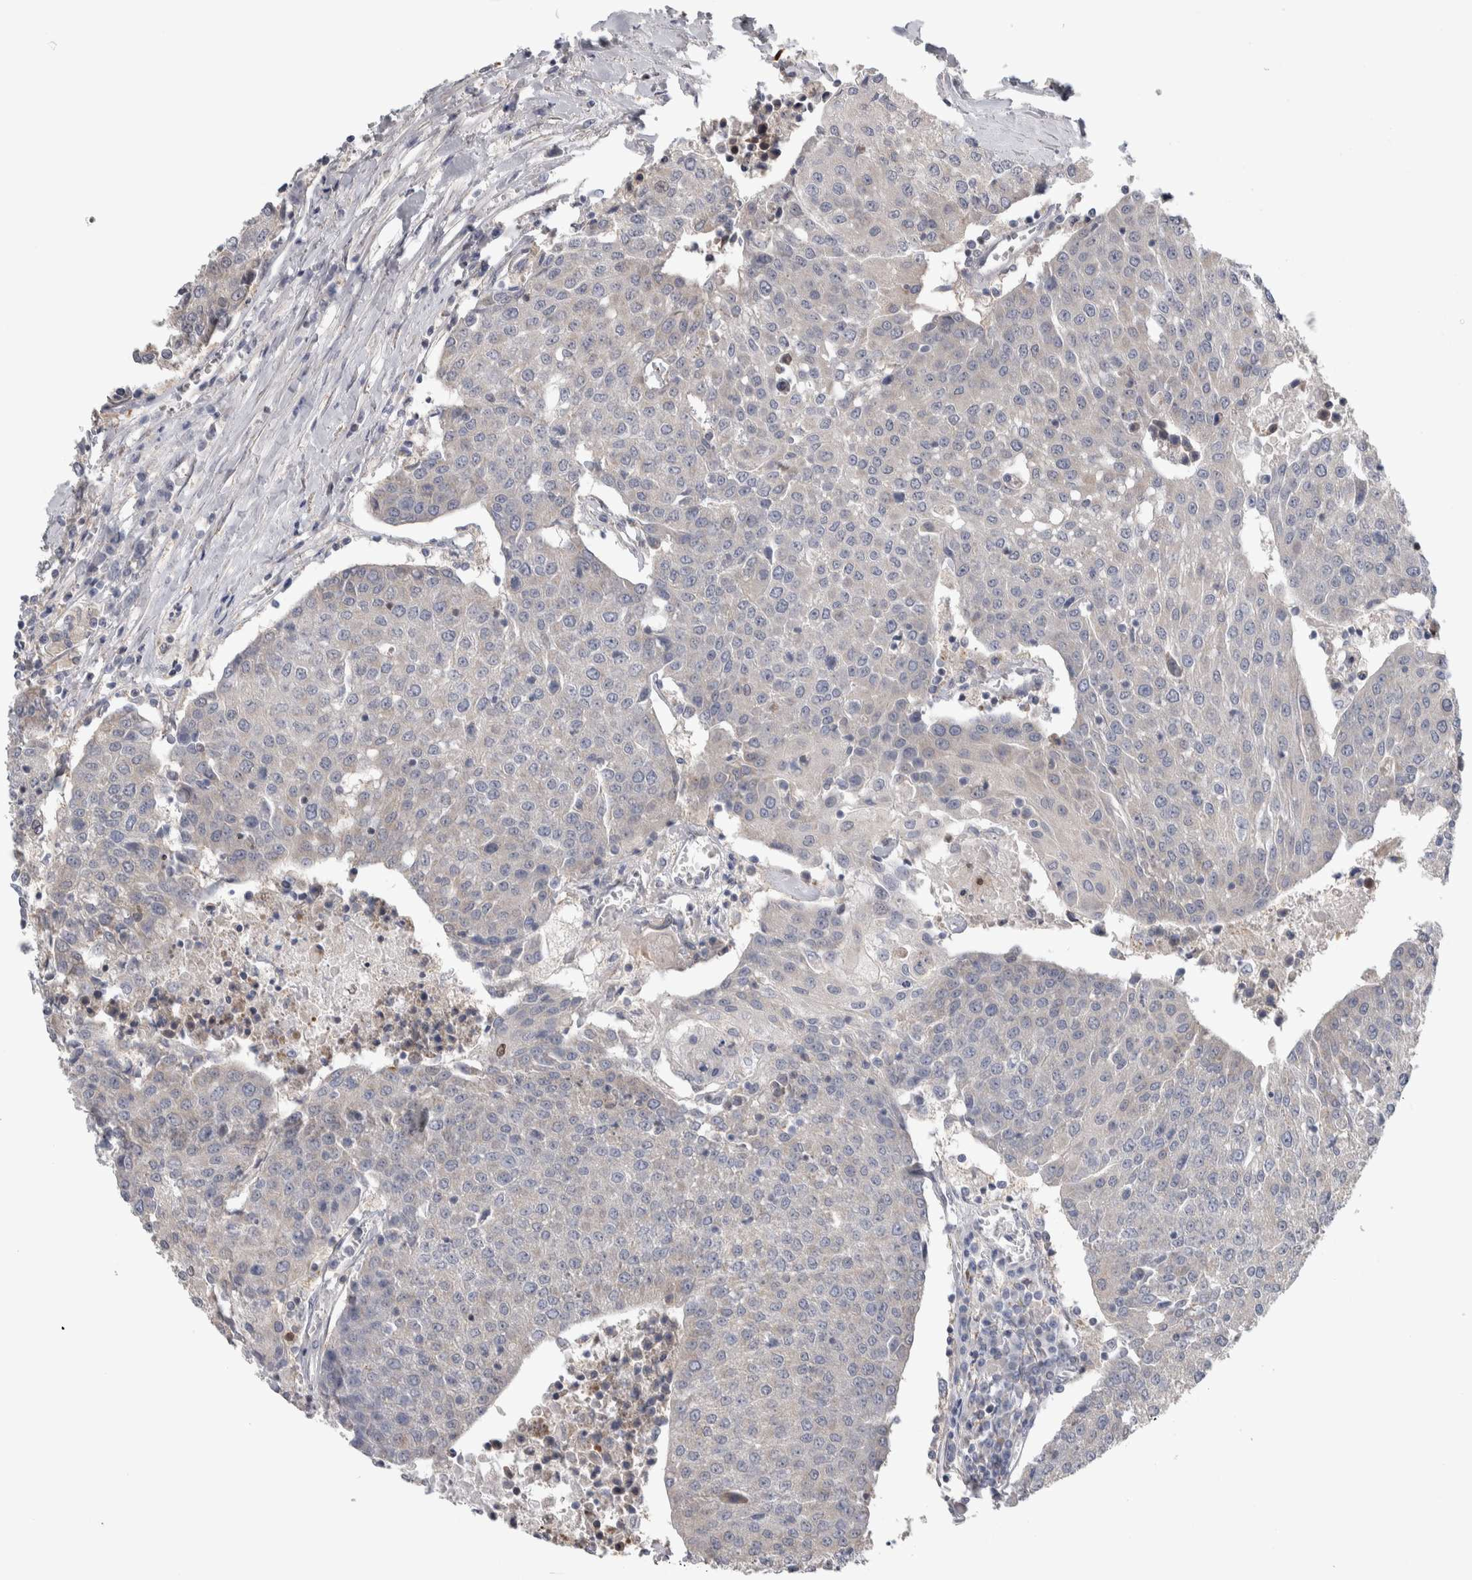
{"staining": {"intensity": "negative", "quantity": "none", "location": "none"}, "tissue": "urothelial cancer", "cell_type": "Tumor cells", "image_type": "cancer", "snomed": [{"axis": "morphology", "description": "Urothelial carcinoma, High grade"}, {"axis": "topography", "description": "Urinary bladder"}], "caption": "A photomicrograph of human urothelial carcinoma (high-grade) is negative for staining in tumor cells. The staining was performed using DAB (3,3'-diaminobenzidine) to visualize the protein expression in brown, while the nuclei were stained in blue with hematoxylin (Magnification: 20x).", "gene": "TAX1BP1", "patient": {"sex": "female", "age": 85}}